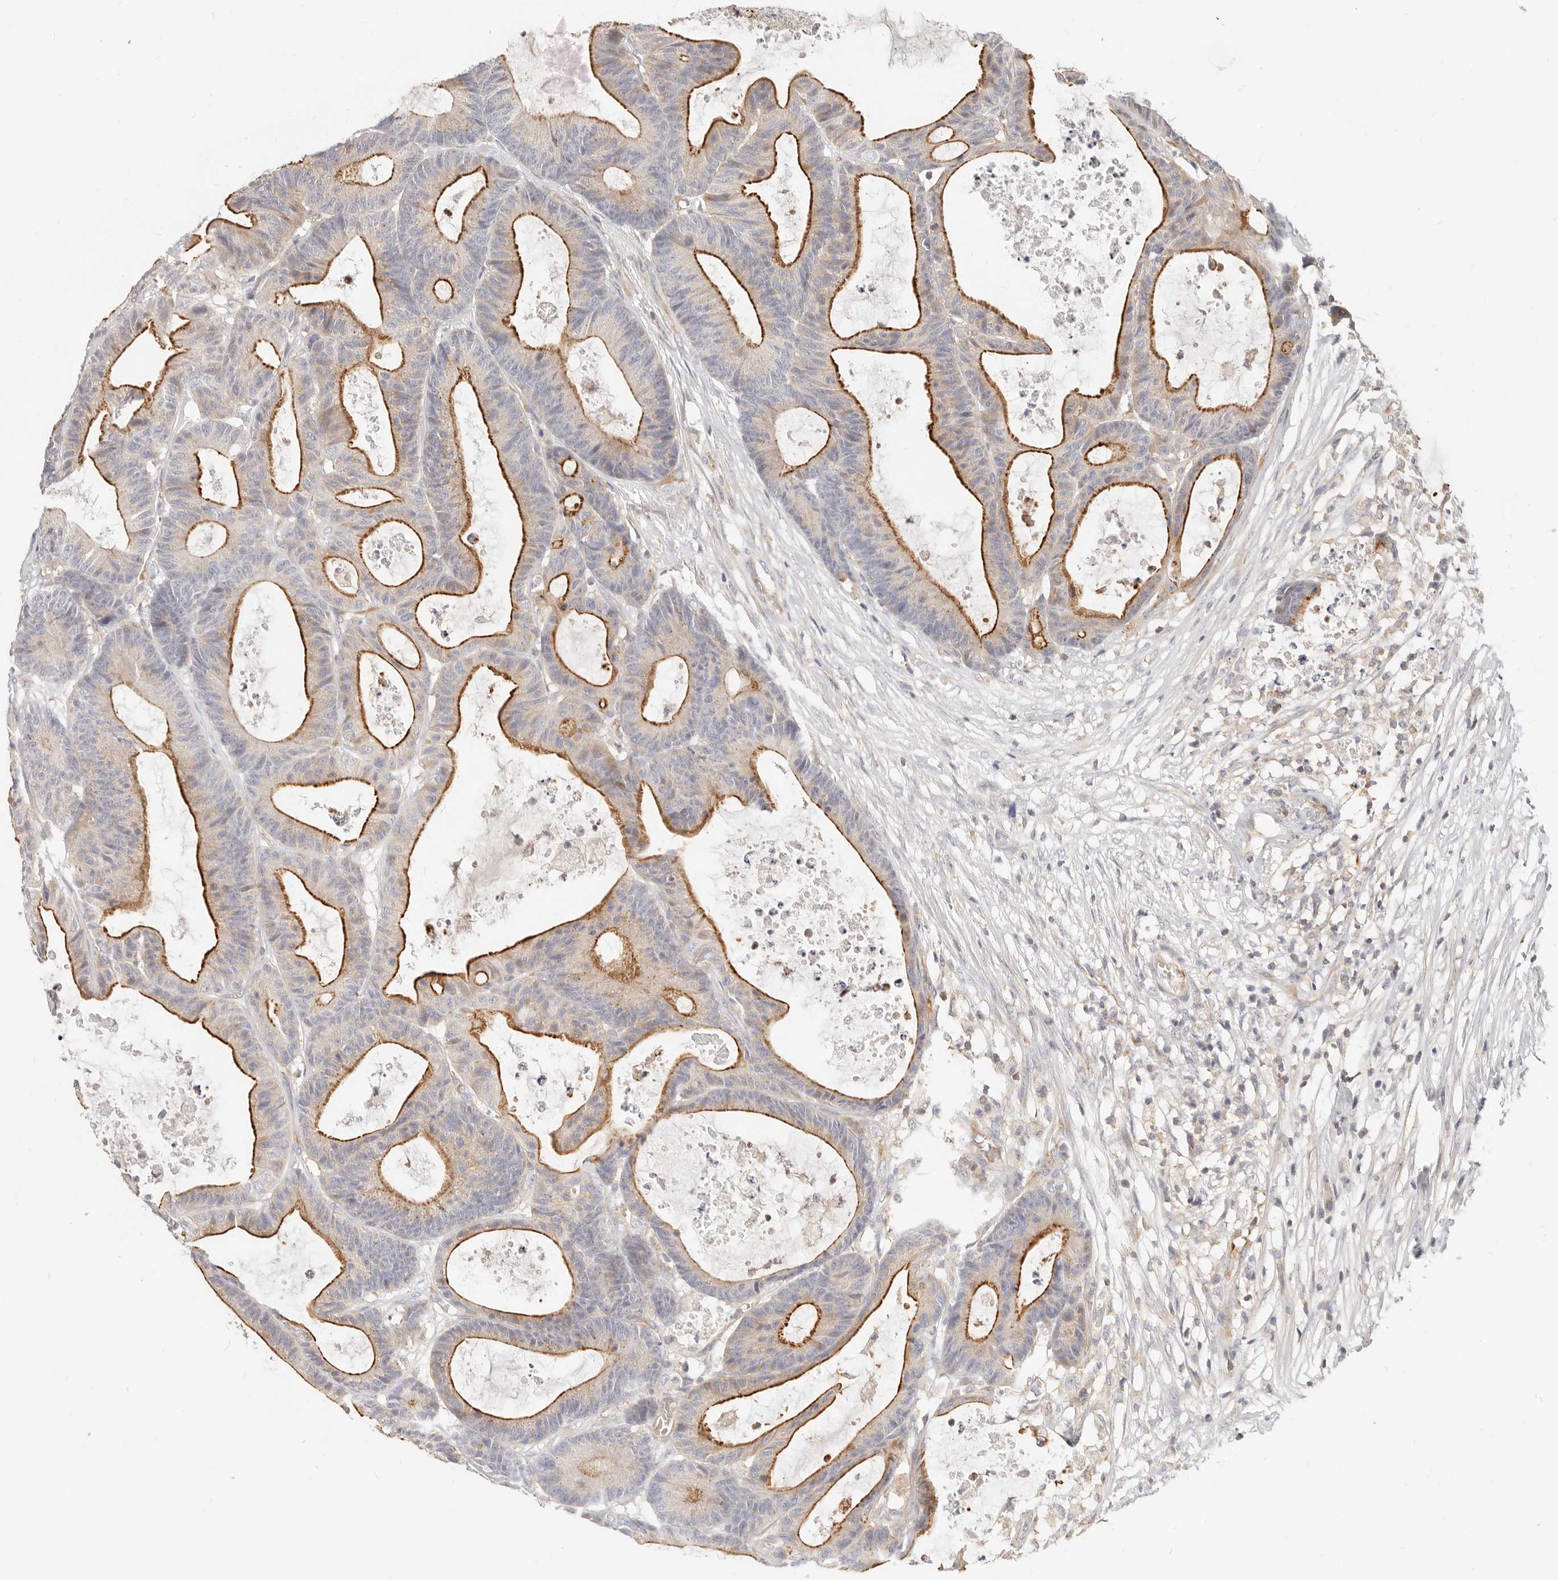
{"staining": {"intensity": "strong", "quantity": "25%-75%", "location": "cytoplasmic/membranous"}, "tissue": "colorectal cancer", "cell_type": "Tumor cells", "image_type": "cancer", "snomed": [{"axis": "morphology", "description": "Adenocarcinoma, NOS"}, {"axis": "topography", "description": "Colon"}], "caption": "Immunohistochemical staining of adenocarcinoma (colorectal) demonstrates high levels of strong cytoplasmic/membranous protein expression in approximately 25%-75% of tumor cells.", "gene": "LTB4R2", "patient": {"sex": "female", "age": 84}}